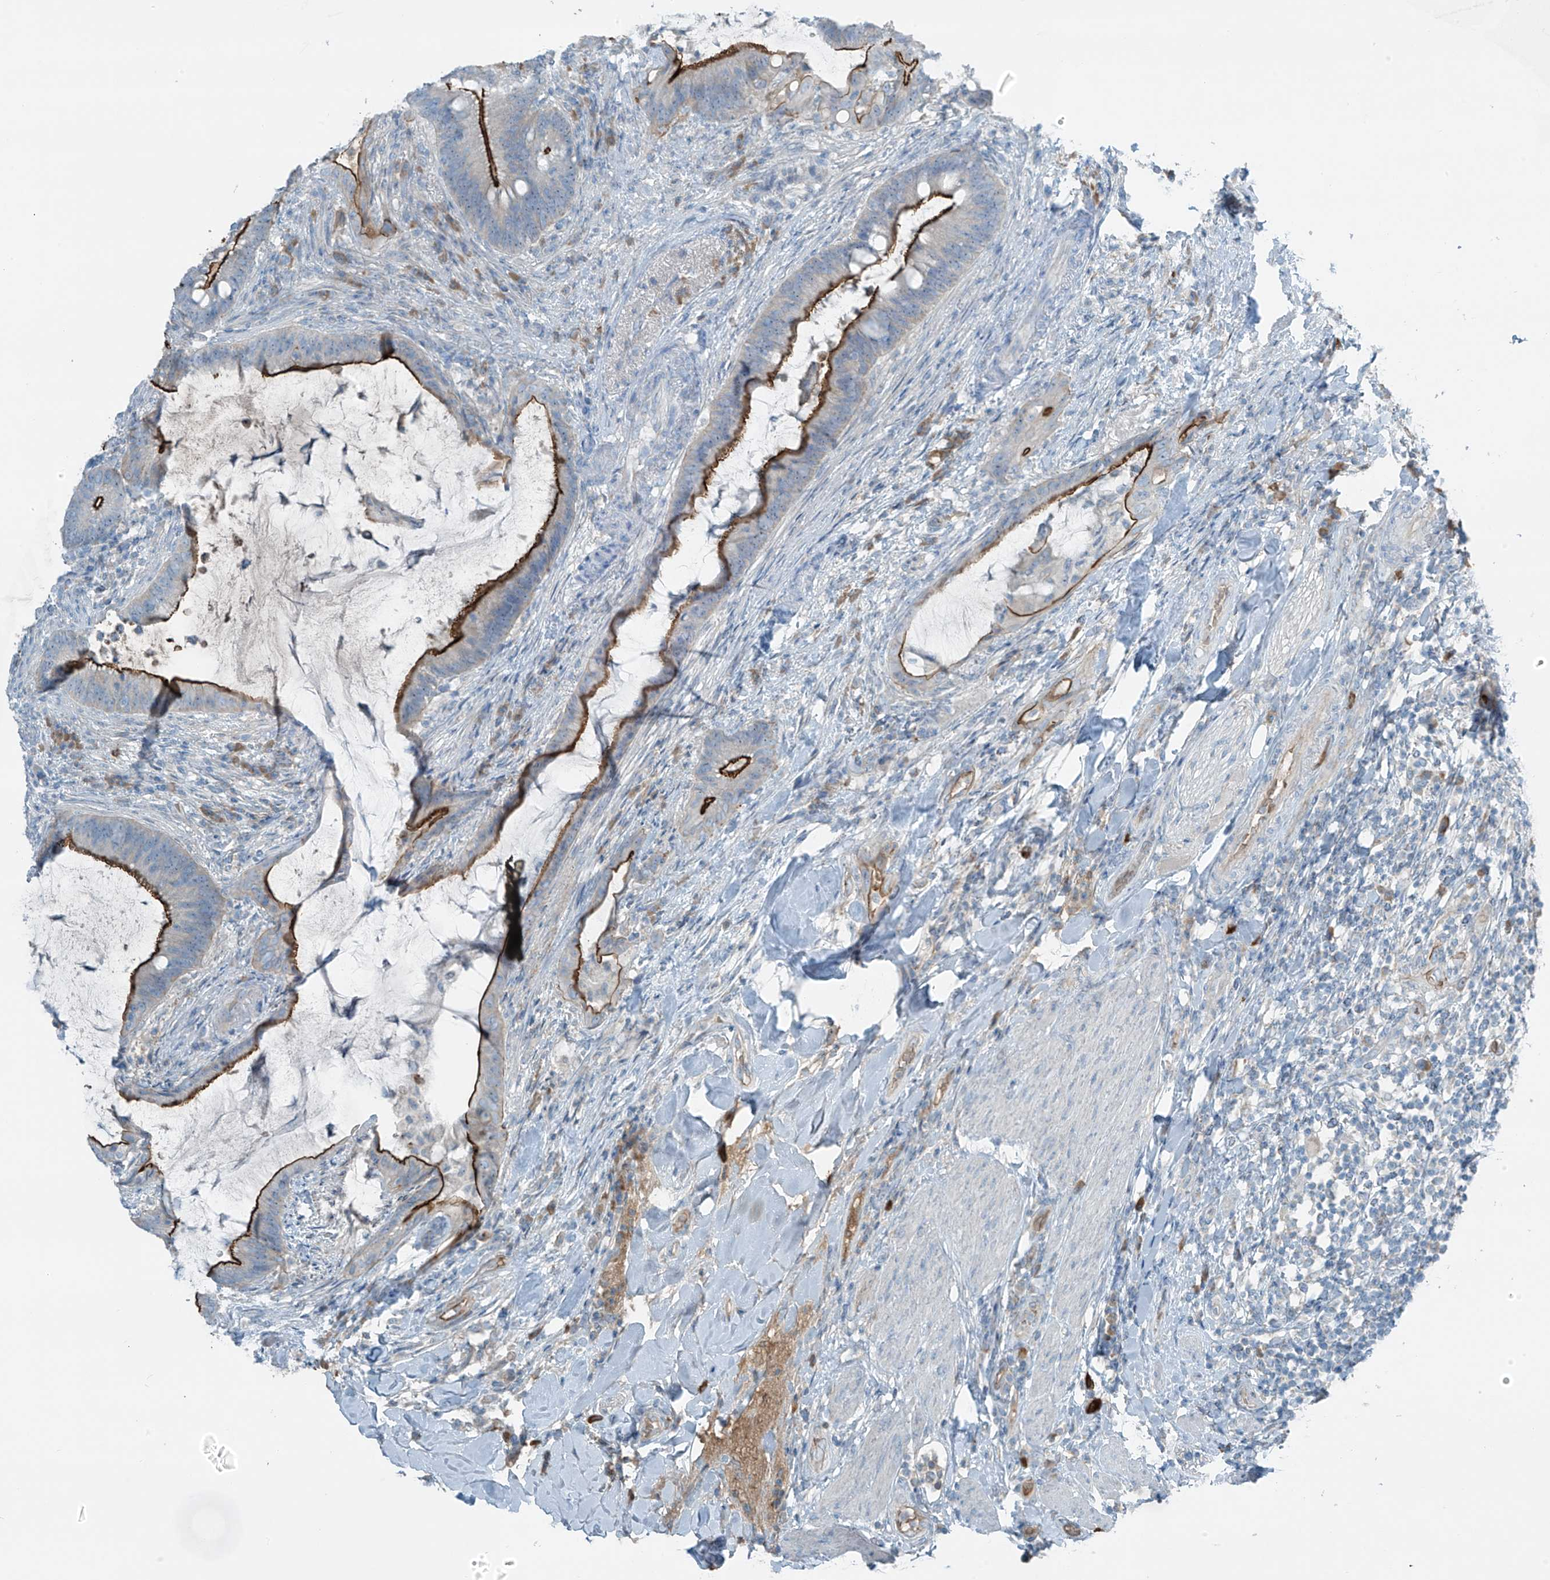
{"staining": {"intensity": "strong", "quantity": "25%-75%", "location": "cytoplasmic/membranous"}, "tissue": "colorectal cancer", "cell_type": "Tumor cells", "image_type": "cancer", "snomed": [{"axis": "morphology", "description": "Adenocarcinoma, NOS"}, {"axis": "topography", "description": "Colon"}], "caption": "DAB immunohistochemical staining of human colorectal cancer (adenocarcinoma) displays strong cytoplasmic/membranous protein positivity in approximately 25%-75% of tumor cells.", "gene": "FAM131C", "patient": {"sex": "female", "age": 66}}